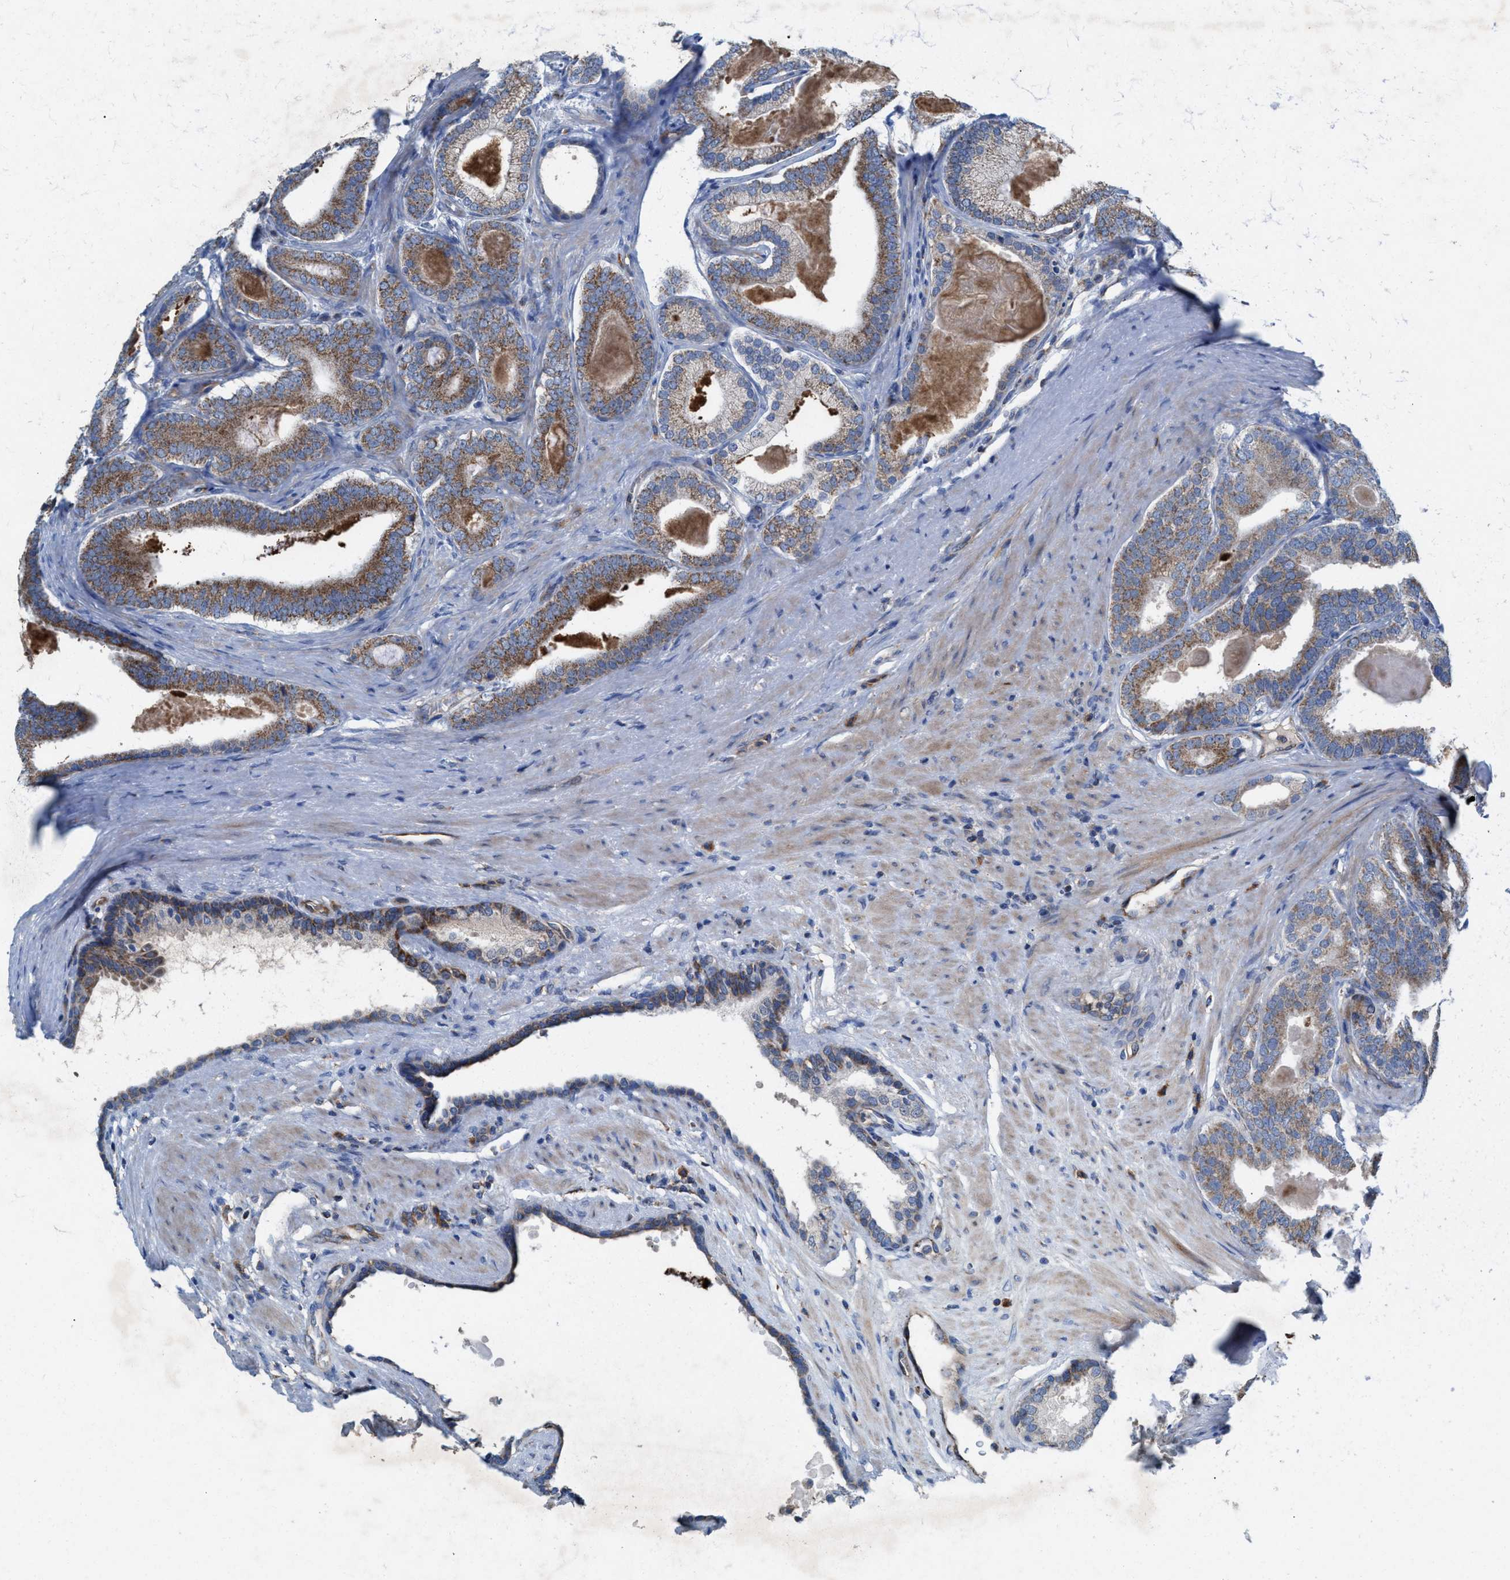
{"staining": {"intensity": "moderate", "quantity": ">75%", "location": "cytoplasmic/membranous"}, "tissue": "prostate cancer", "cell_type": "Tumor cells", "image_type": "cancer", "snomed": [{"axis": "morphology", "description": "Adenocarcinoma, High grade"}, {"axis": "topography", "description": "Prostate"}], "caption": "Immunohistochemistry (IHC) of human high-grade adenocarcinoma (prostate) exhibits medium levels of moderate cytoplasmic/membranous positivity in approximately >75% of tumor cells.", "gene": "MRM1", "patient": {"sex": "male", "age": 60}}